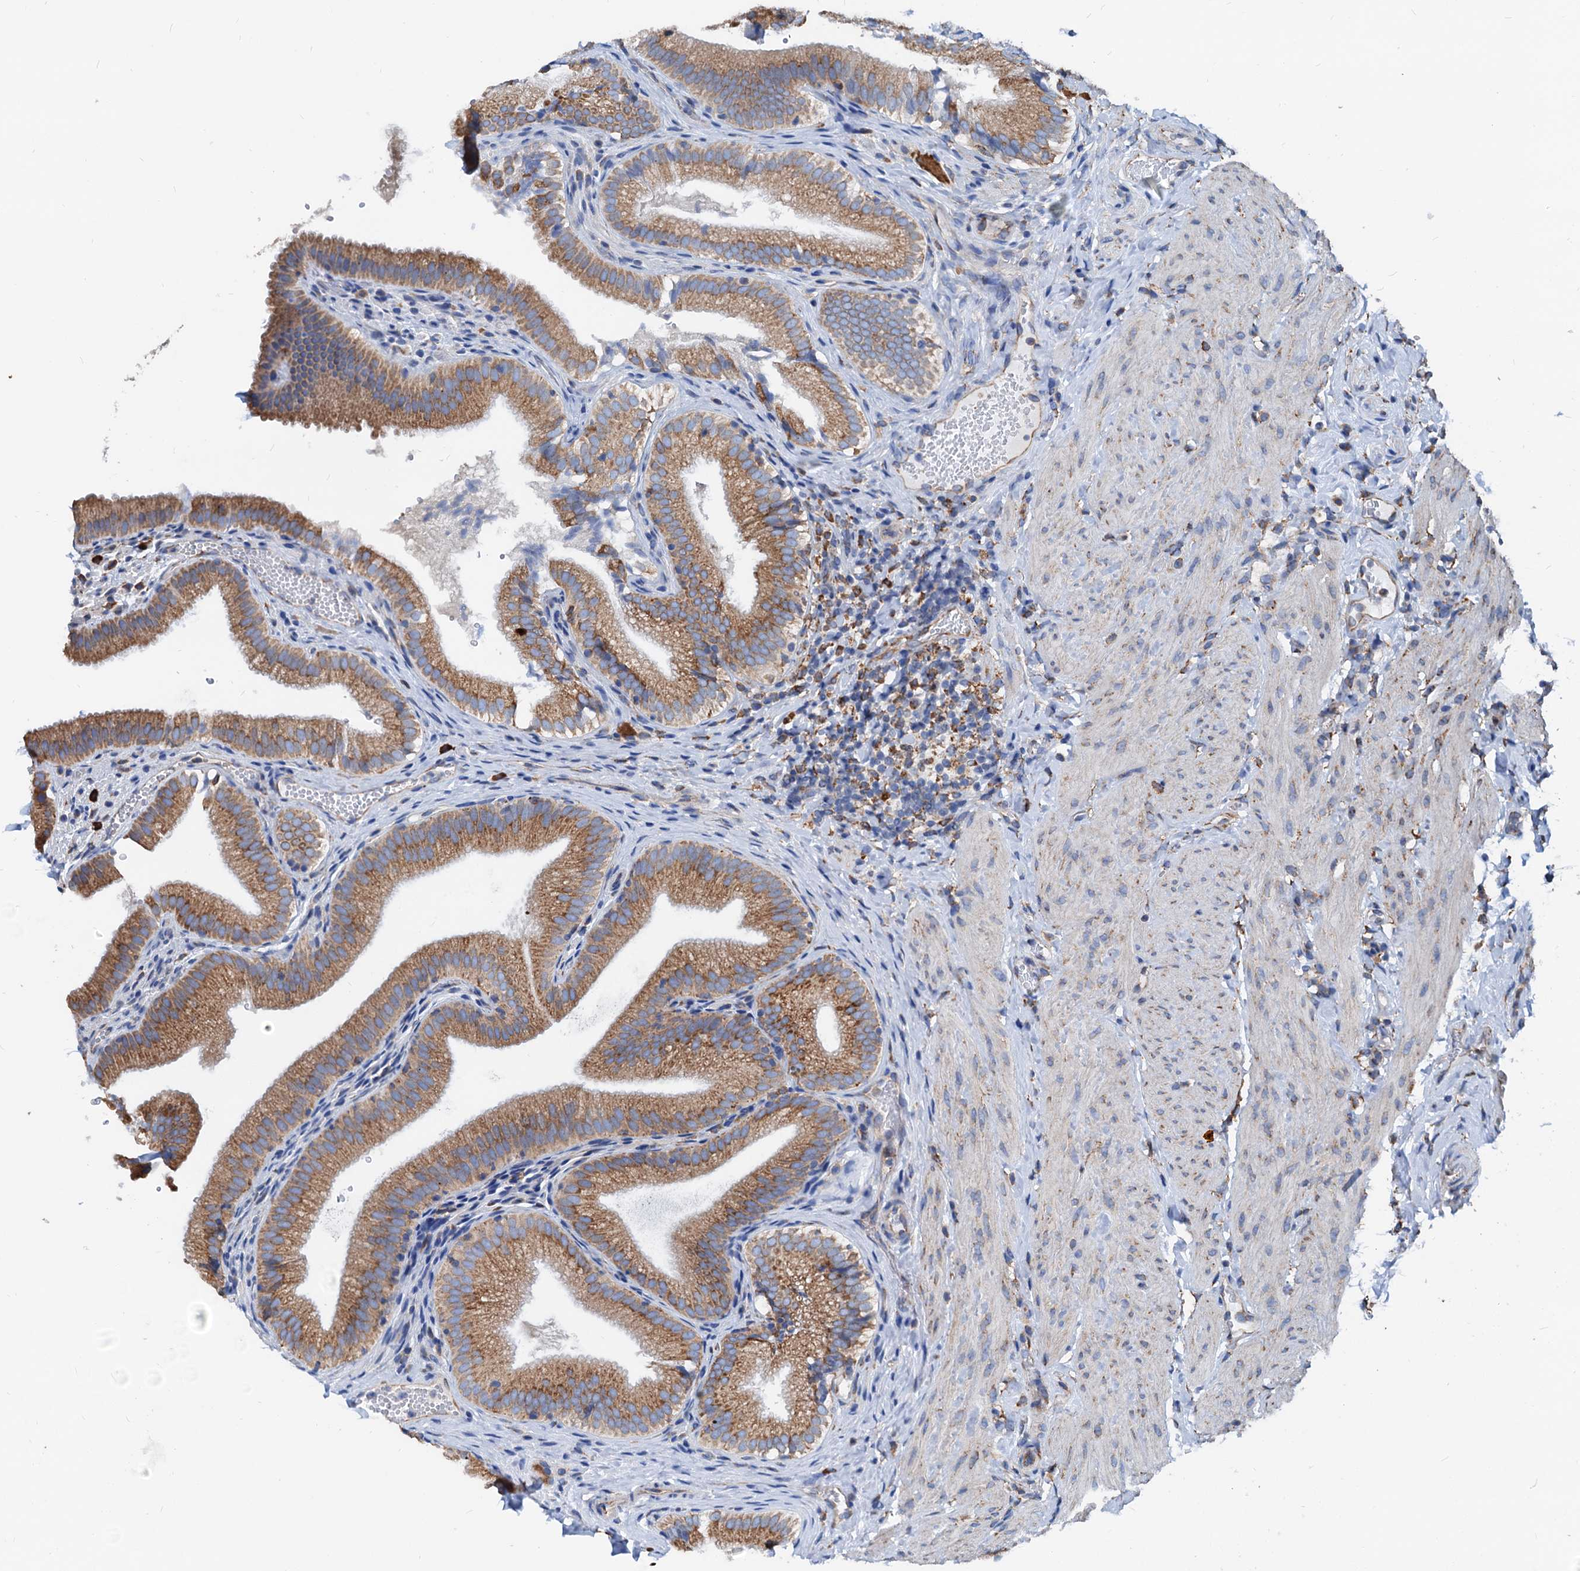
{"staining": {"intensity": "moderate", "quantity": ">75%", "location": "cytoplasmic/membranous"}, "tissue": "gallbladder", "cell_type": "Glandular cells", "image_type": "normal", "snomed": [{"axis": "morphology", "description": "Normal tissue, NOS"}, {"axis": "topography", "description": "Gallbladder"}], "caption": "Glandular cells show medium levels of moderate cytoplasmic/membranous staining in about >75% of cells in normal human gallbladder.", "gene": "HSPA5", "patient": {"sex": "female", "age": 30}}